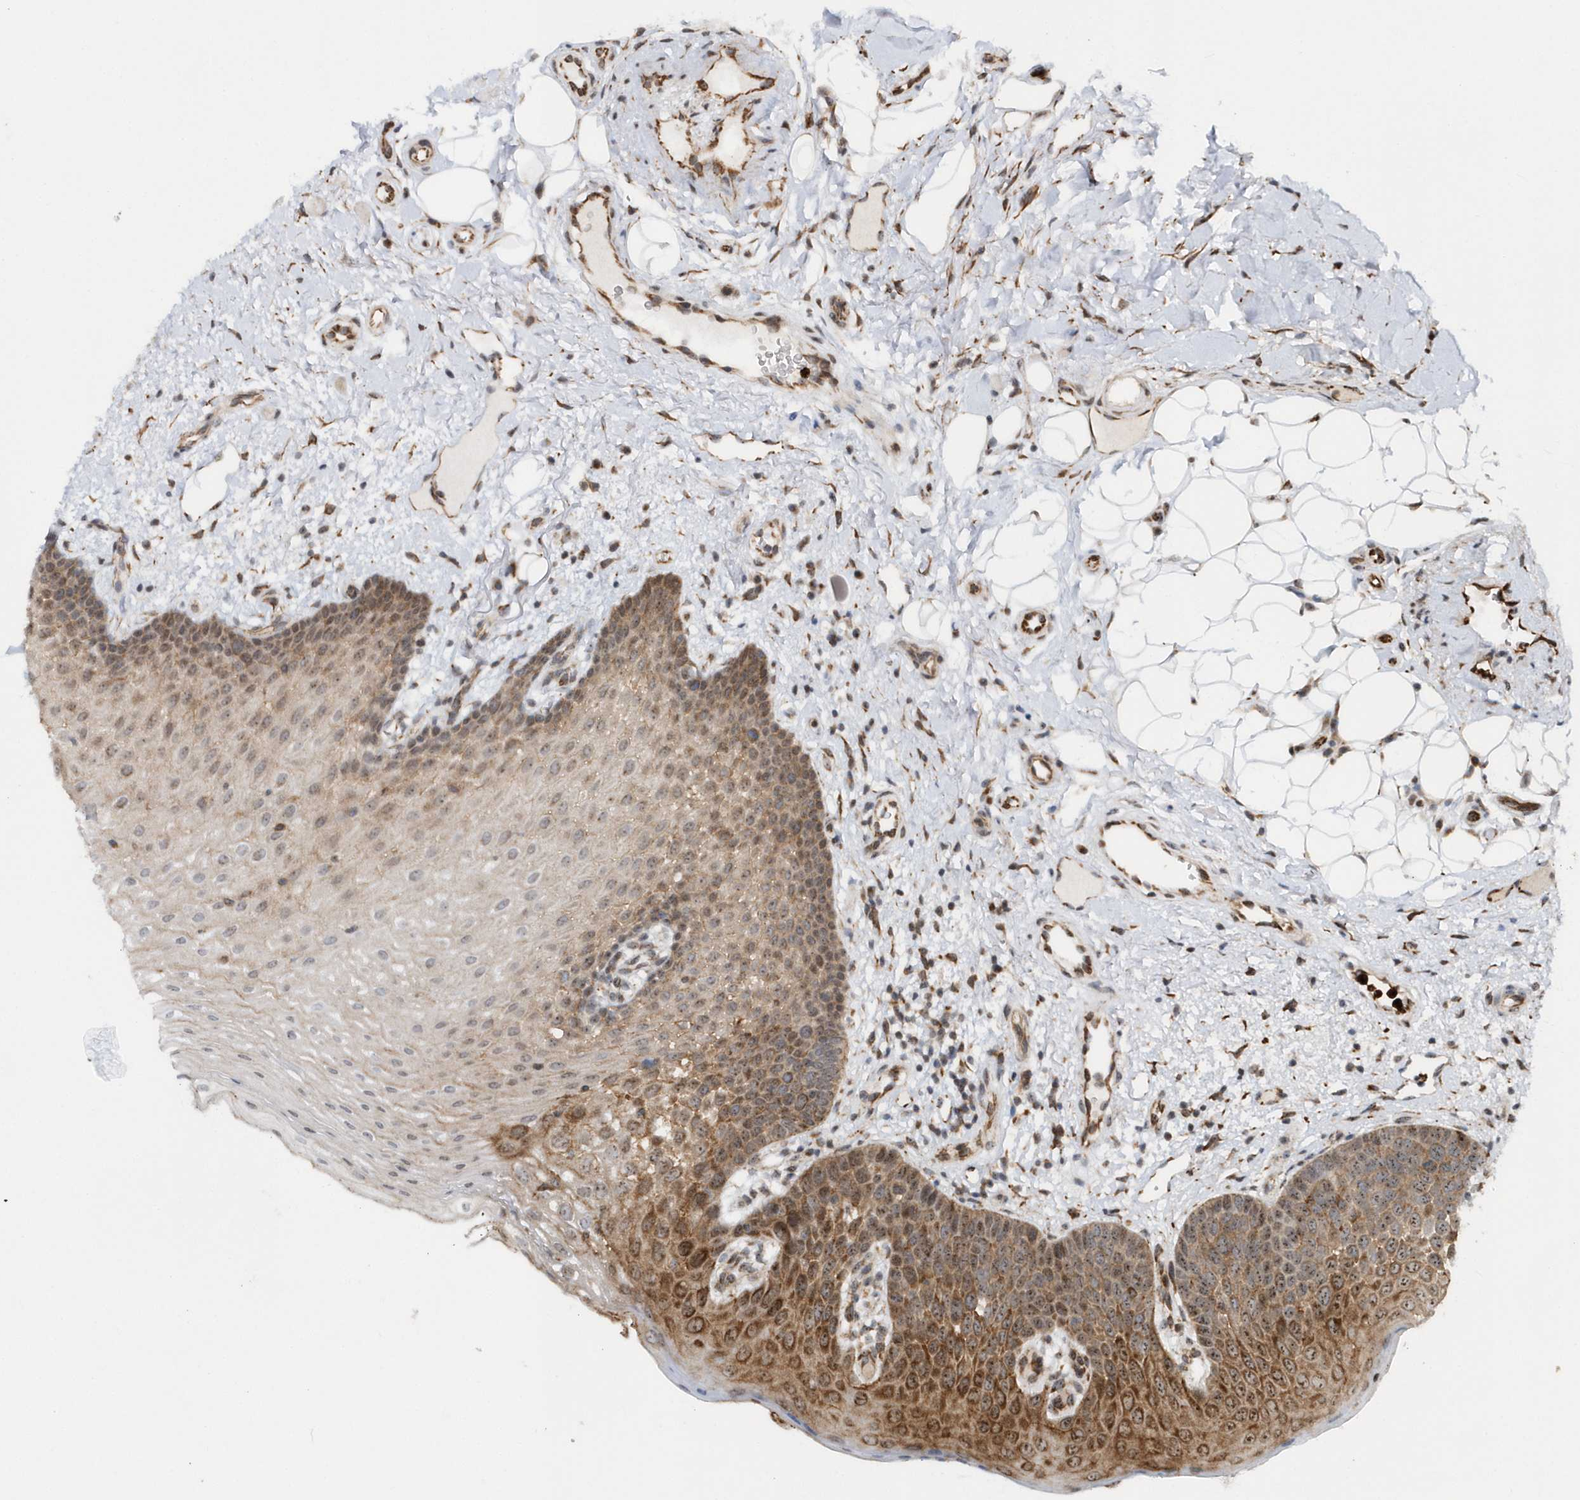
{"staining": {"intensity": "strong", "quantity": "25%-75%", "location": "cytoplasmic/membranous,nuclear"}, "tissue": "oral mucosa", "cell_type": "Squamous epithelial cells", "image_type": "normal", "snomed": [{"axis": "morphology", "description": "No evidence of malignacy"}, {"axis": "topography", "description": "Oral tissue"}, {"axis": "topography", "description": "Head-Neck"}], "caption": "Immunohistochemical staining of normal oral mucosa demonstrates 25%-75% levels of strong cytoplasmic/membranous,nuclear protein expression in about 25%-75% of squamous epithelial cells. (DAB = brown stain, brightfield microscopy at high magnification).", "gene": "SOWAHB", "patient": {"sex": "male", "age": 68}}